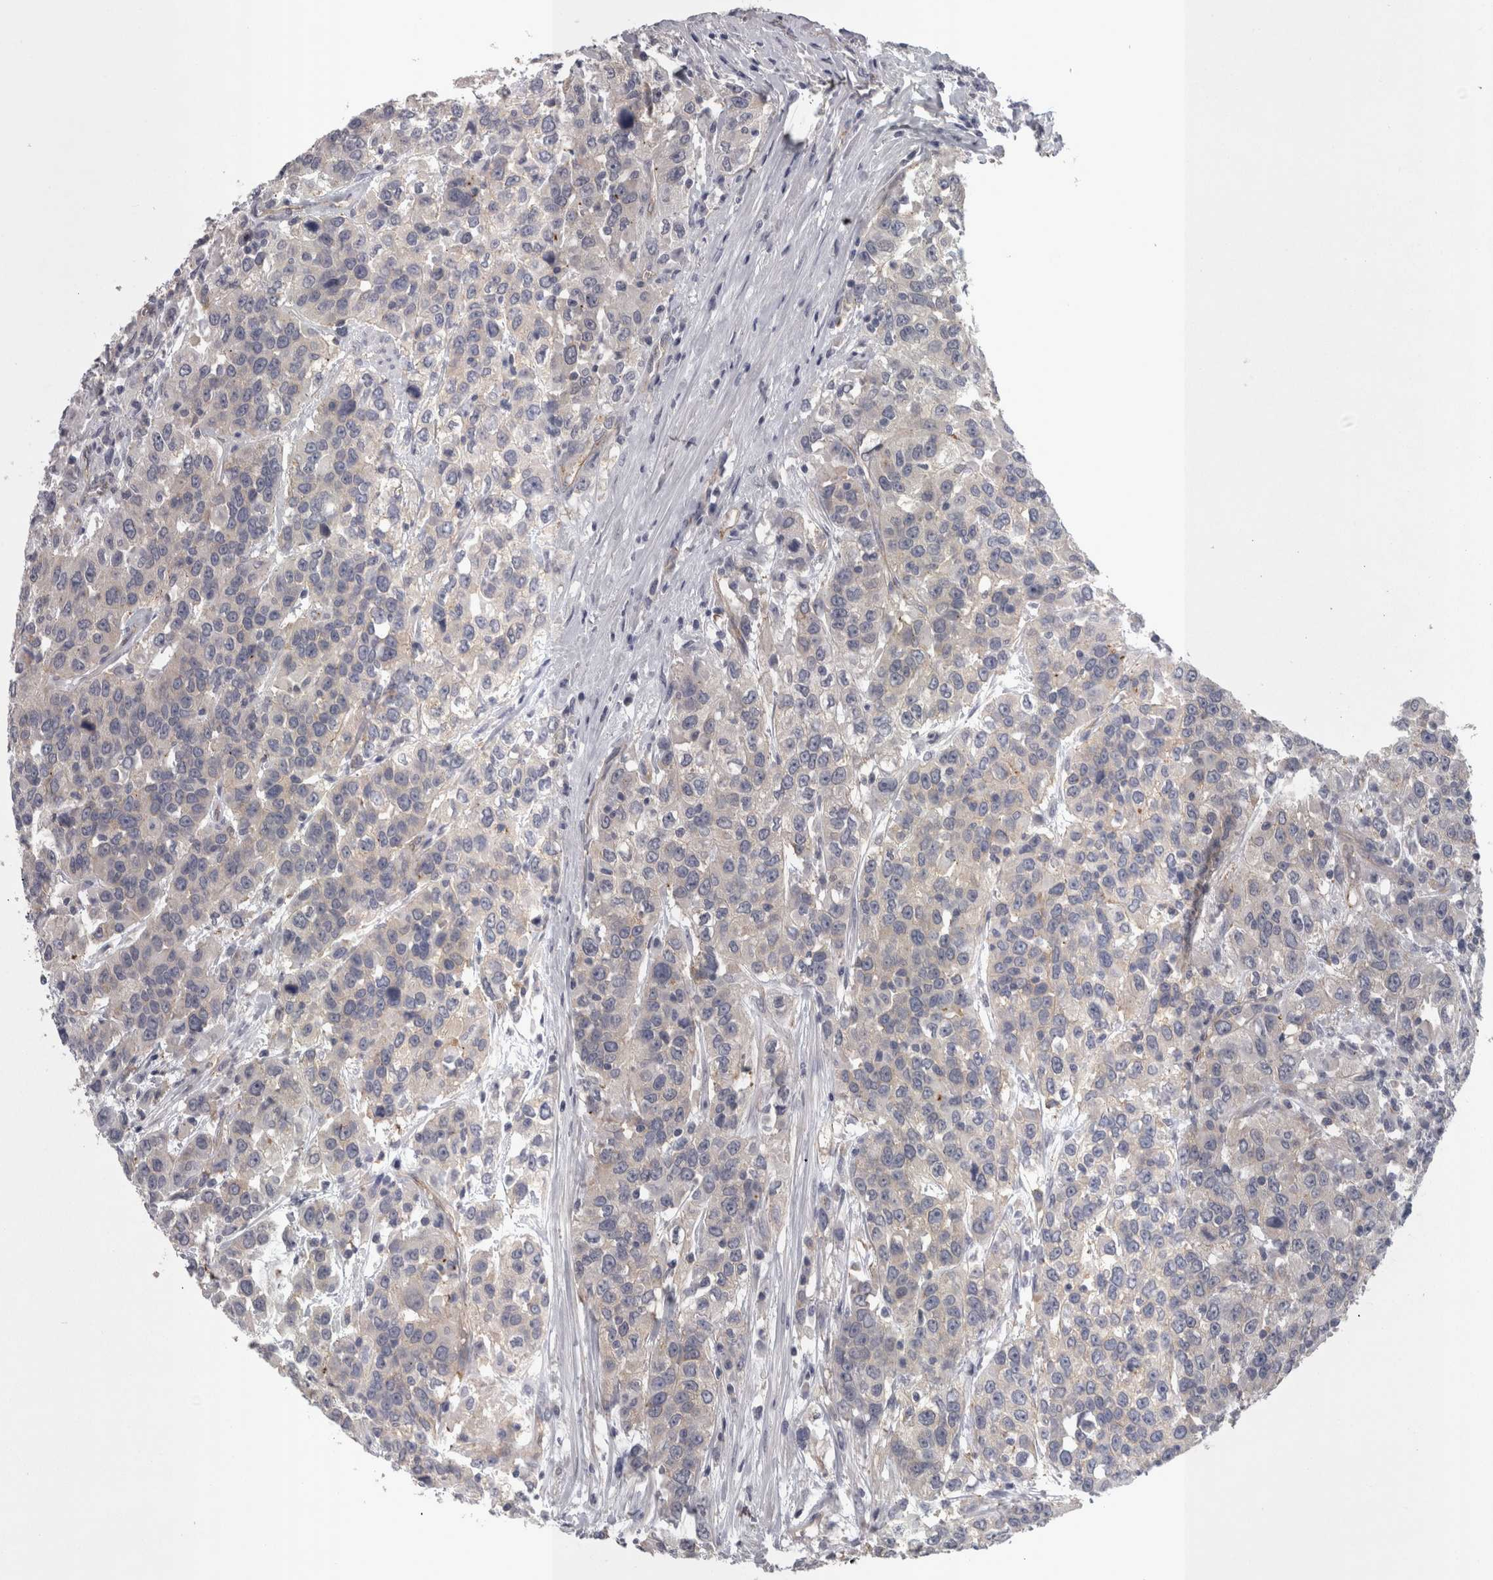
{"staining": {"intensity": "weak", "quantity": "<25%", "location": "cytoplasmic/membranous"}, "tissue": "urothelial cancer", "cell_type": "Tumor cells", "image_type": "cancer", "snomed": [{"axis": "morphology", "description": "Urothelial carcinoma, High grade"}, {"axis": "topography", "description": "Urinary bladder"}], "caption": "A high-resolution image shows IHC staining of high-grade urothelial carcinoma, which exhibits no significant staining in tumor cells.", "gene": "LYZL6", "patient": {"sex": "female", "age": 80}}